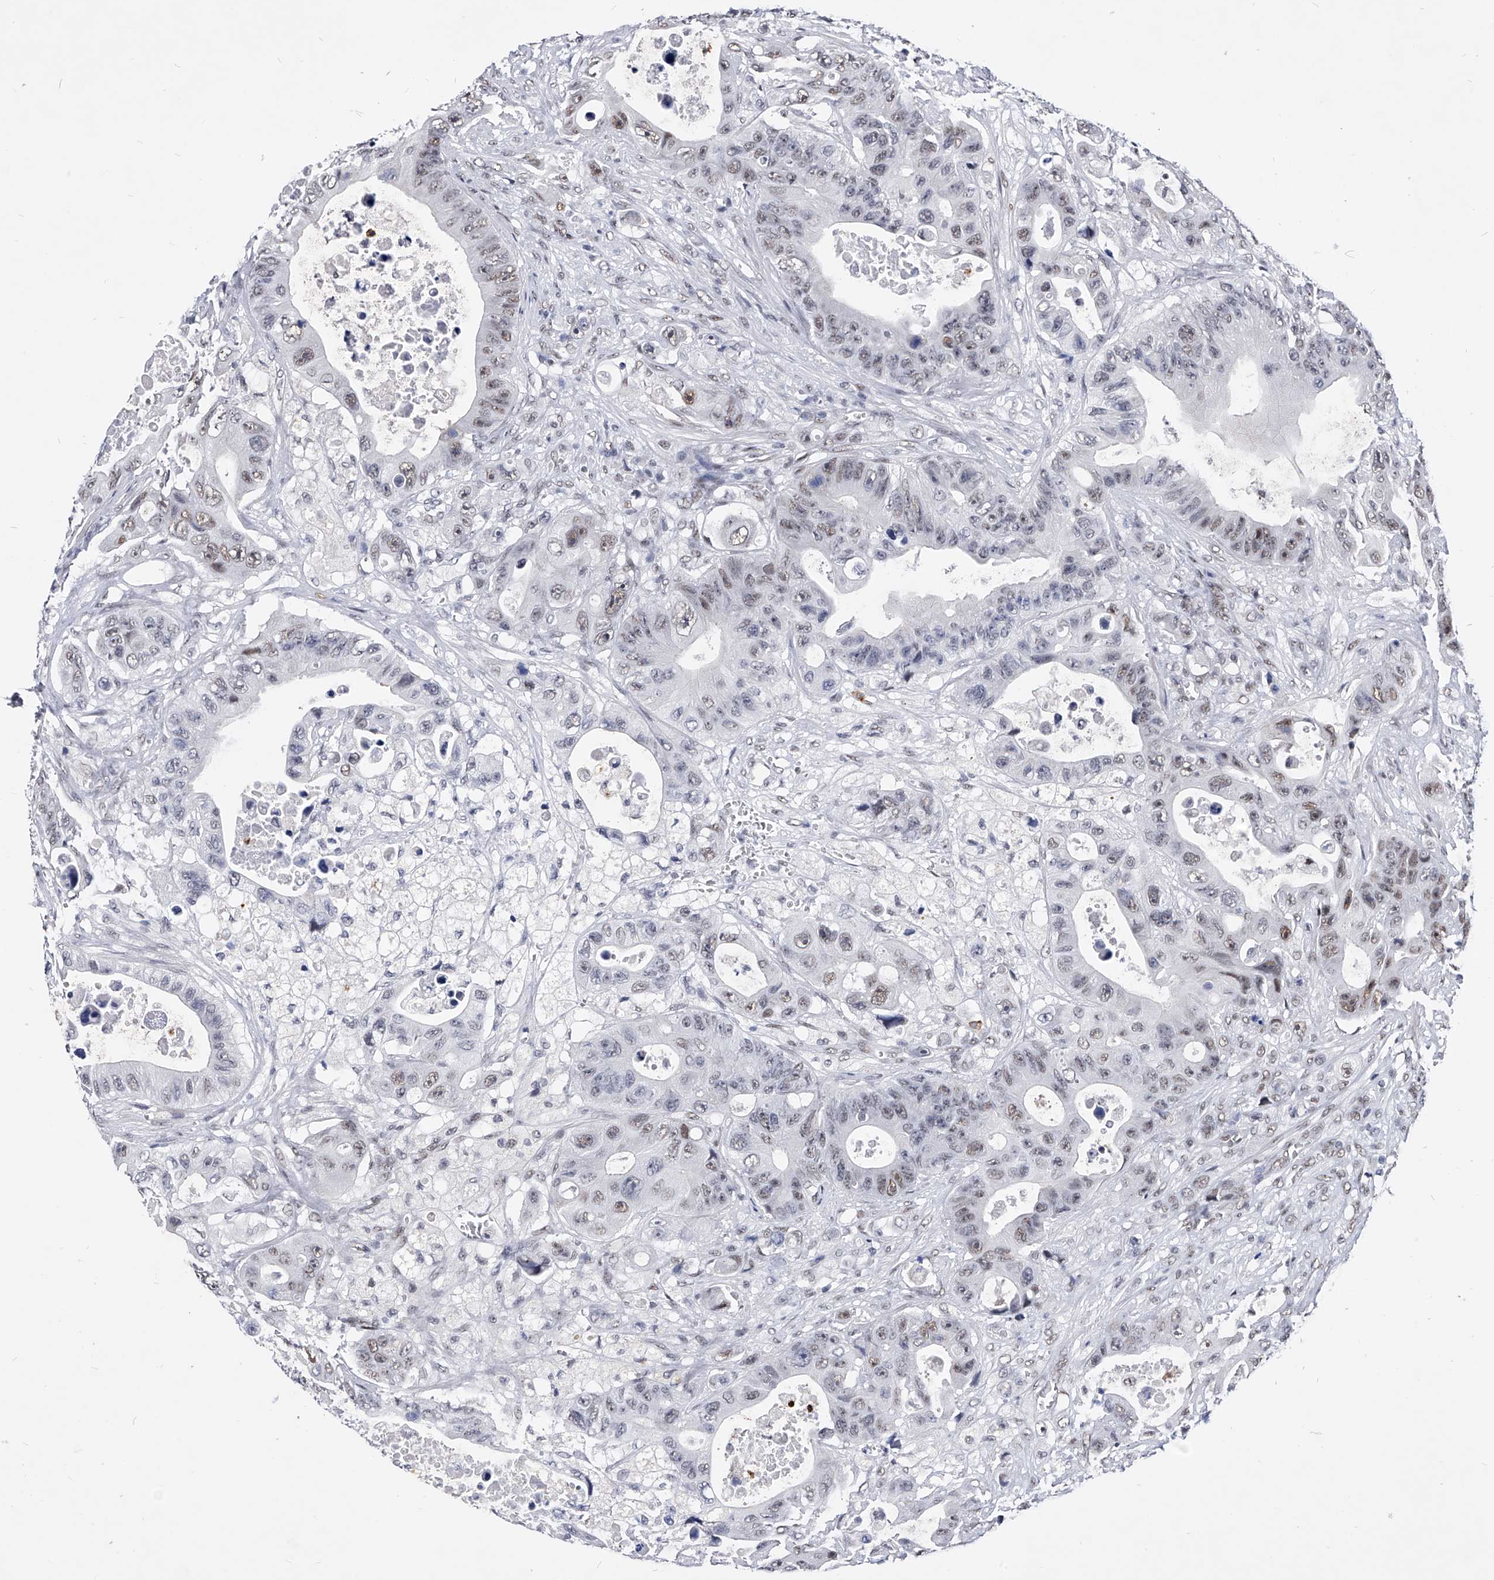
{"staining": {"intensity": "weak", "quantity": "25%-75%", "location": "nuclear"}, "tissue": "colorectal cancer", "cell_type": "Tumor cells", "image_type": "cancer", "snomed": [{"axis": "morphology", "description": "Adenocarcinoma, NOS"}, {"axis": "topography", "description": "Colon"}], "caption": "Protein expression analysis of human colorectal cancer (adenocarcinoma) reveals weak nuclear positivity in approximately 25%-75% of tumor cells. Nuclei are stained in blue.", "gene": "TESK2", "patient": {"sex": "female", "age": 46}}